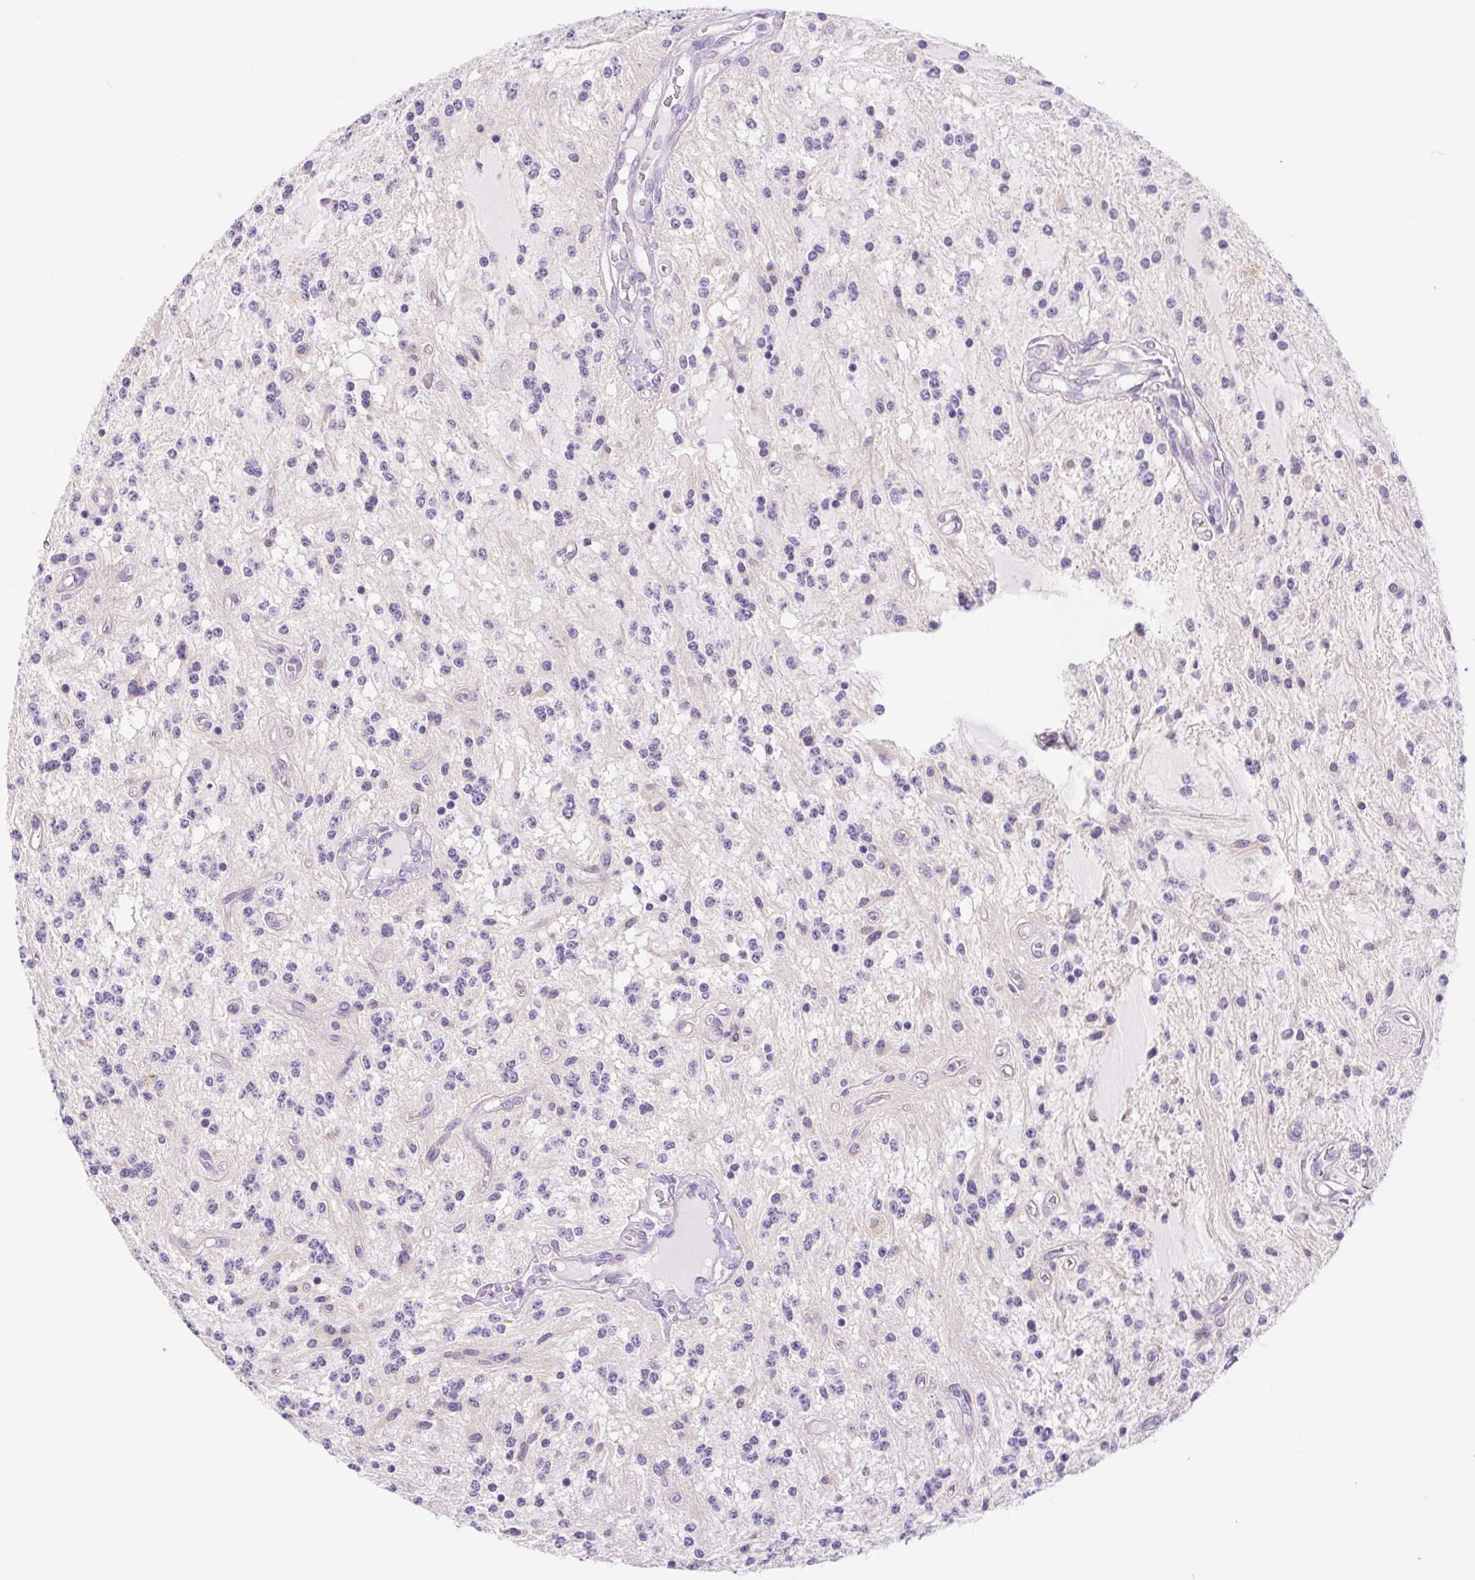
{"staining": {"intensity": "negative", "quantity": "none", "location": "none"}, "tissue": "glioma", "cell_type": "Tumor cells", "image_type": "cancer", "snomed": [{"axis": "morphology", "description": "Glioma, malignant, Low grade"}, {"axis": "topography", "description": "Cerebellum"}], "caption": "Immunohistochemistry (IHC) of glioma shows no positivity in tumor cells. (DAB immunohistochemistry (IHC) with hematoxylin counter stain).", "gene": "DYNC2LI1", "patient": {"sex": "female", "age": 14}}